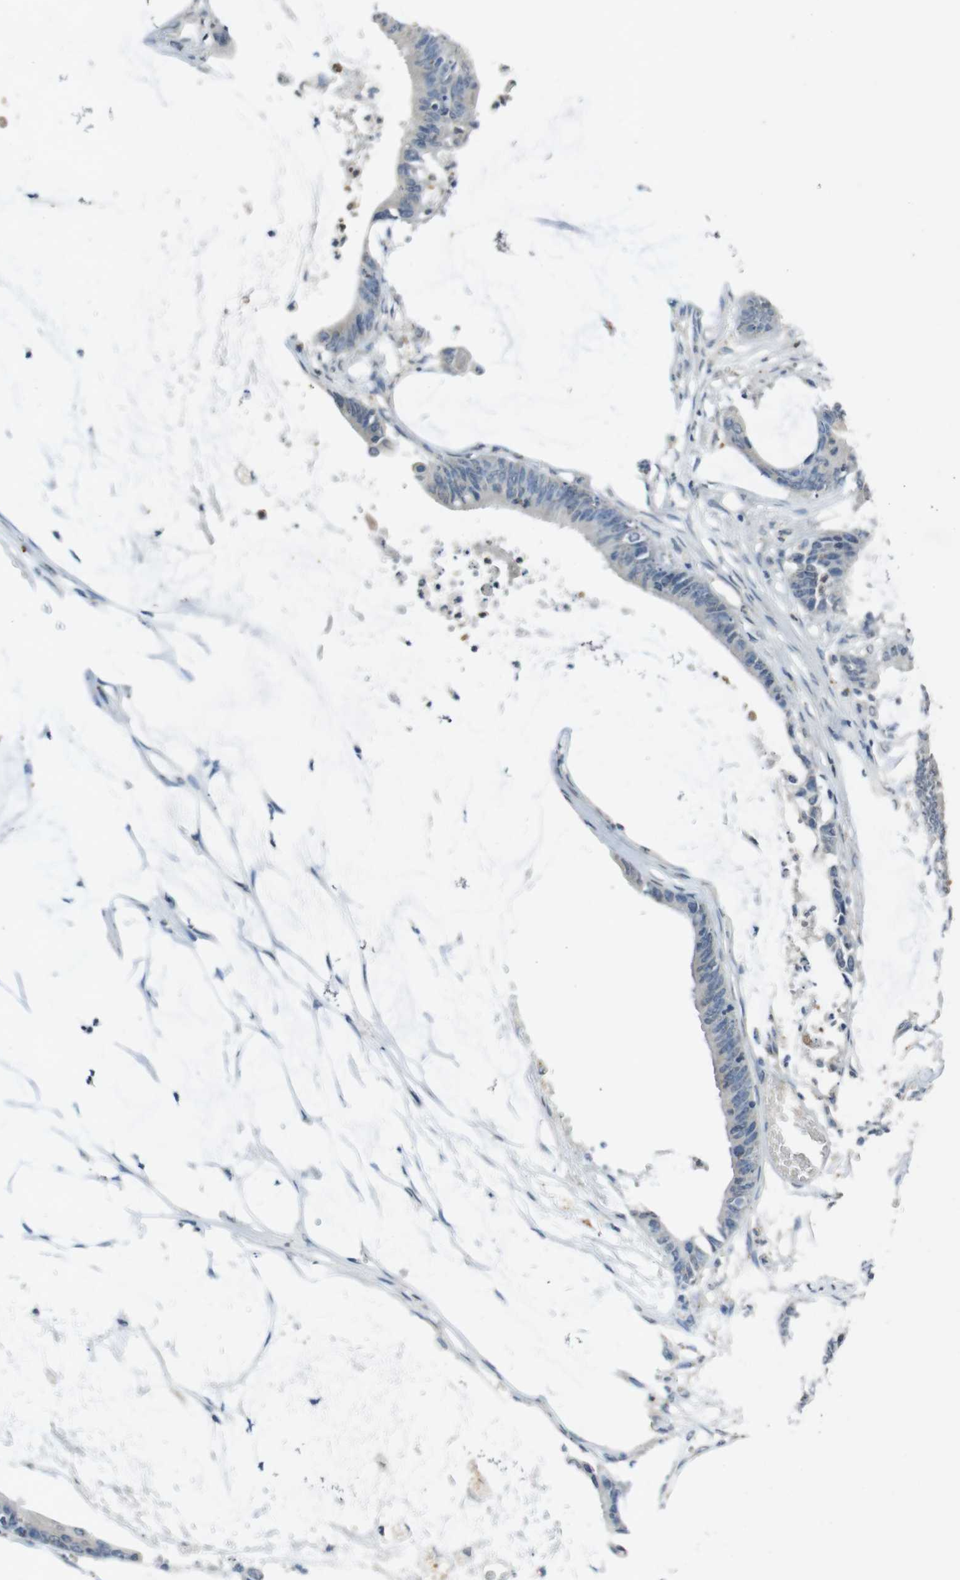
{"staining": {"intensity": "negative", "quantity": "none", "location": "none"}, "tissue": "colorectal cancer", "cell_type": "Tumor cells", "image_type": "cancer", "snomed": [{"axis": "morphology", "description": "Adenocarcinoma, NOS"}, {"axis": "topography", "description": "Rectum"}], "caption": "DAB (3,3'-diaminobenzidine) immunohistochemical staining of colorectal cancer reveals no significant positivity in tumor cells.", "gene": "STBD1", "patient": {"sex": "female", "age": 66}}